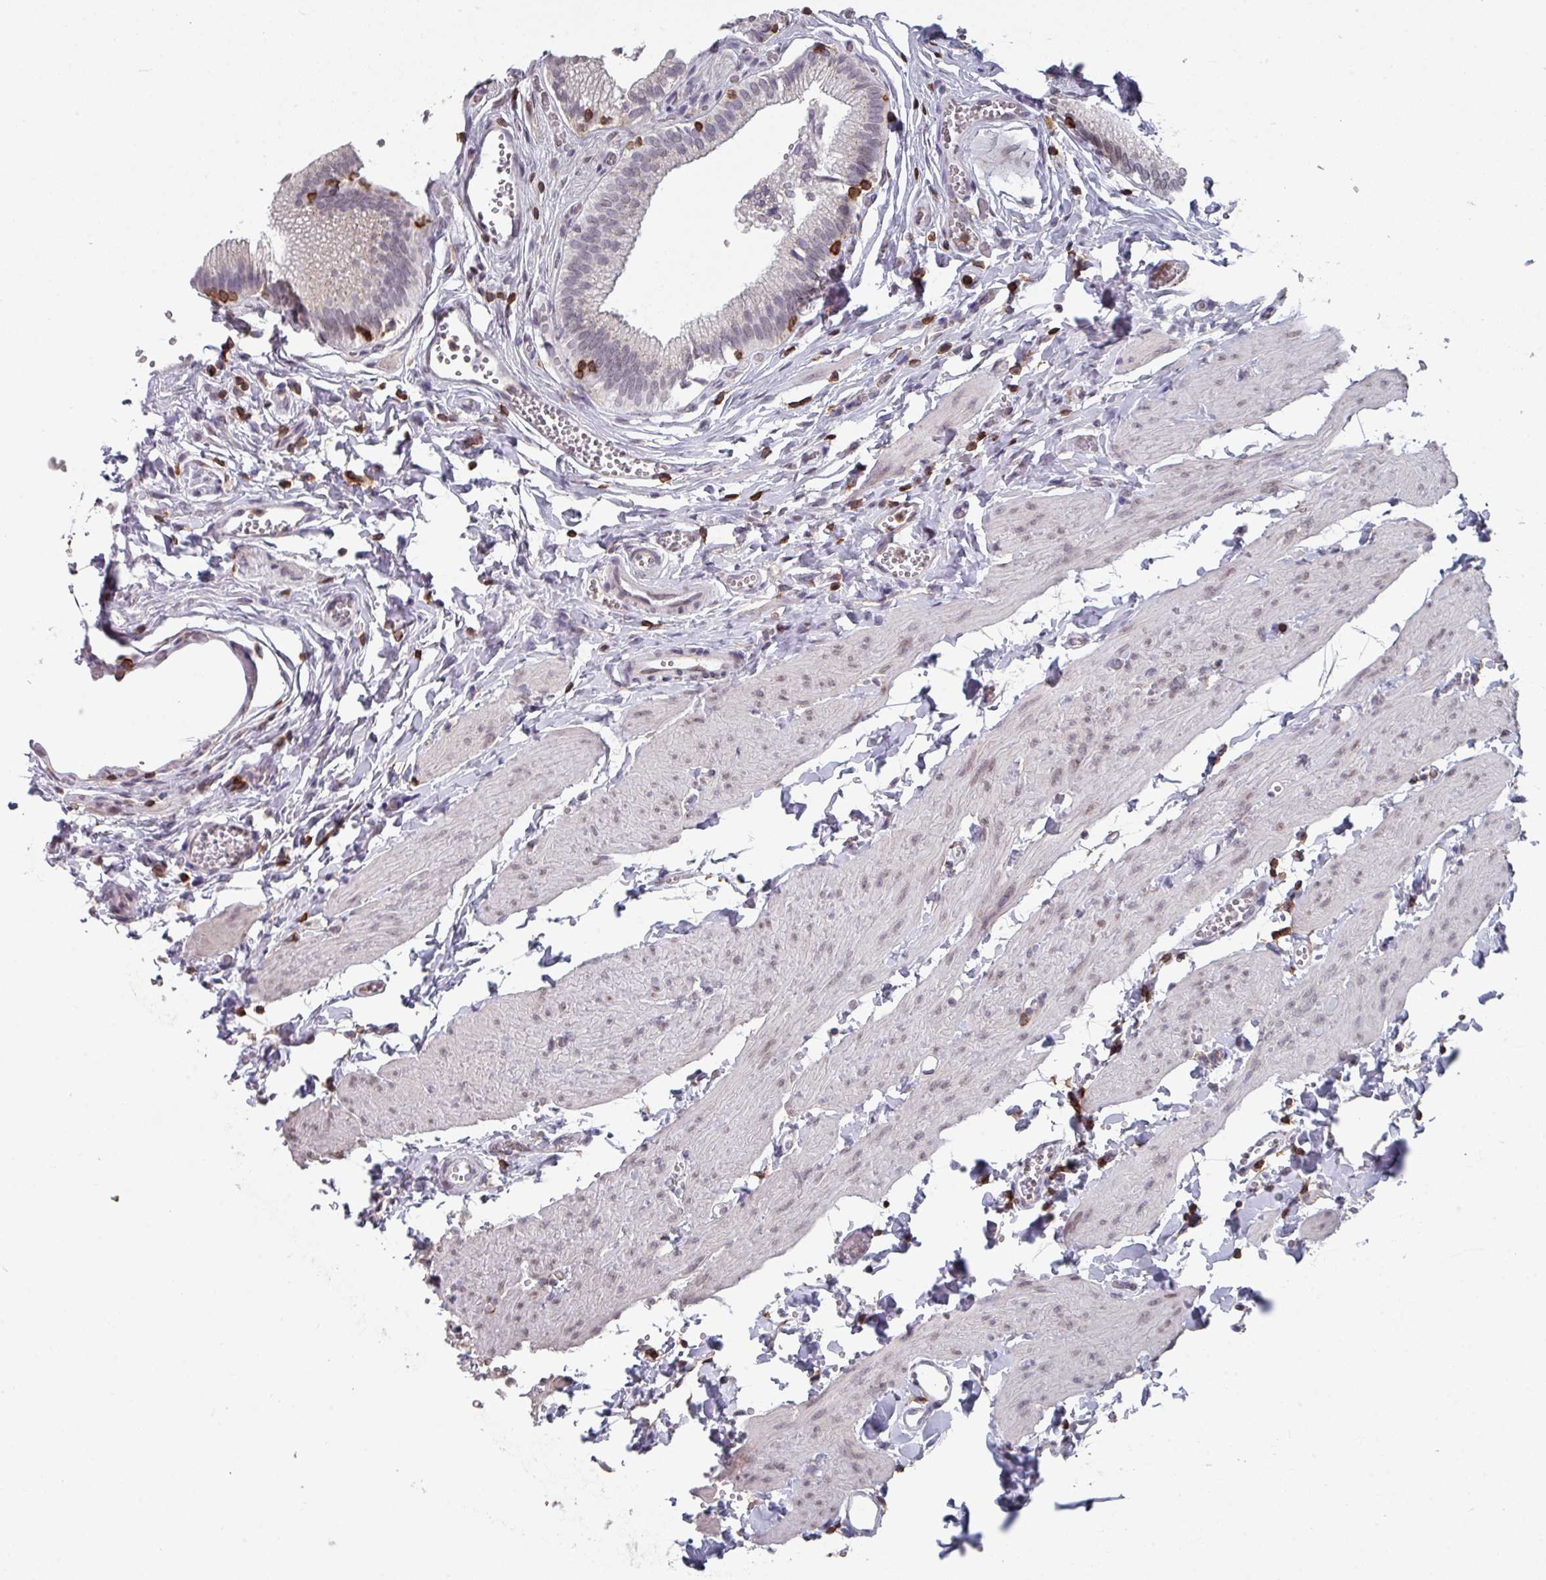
{"staining": {"intensity": "weak", "quantity": "<25%", "location": "cytoplasmic/membranous"}, "tissue": "gallbladder", "cell_type": "Glandular cells", "image_type": "normal", "snomed": [{"axis": "morphology", "description": "Normal tissue, NOS"}, {"axis": "topography", "description": "Gallbladder"}, {"axis": "topography", "description": "Peripheral nerve tissue"}], "caption": "This is an immunohistochemistry (IHC) histopathology image of normal gallbladder. There is no expression in glandular cells.", "gene": "RASAL3", "patient": {"sex": "male", "age": 17}}